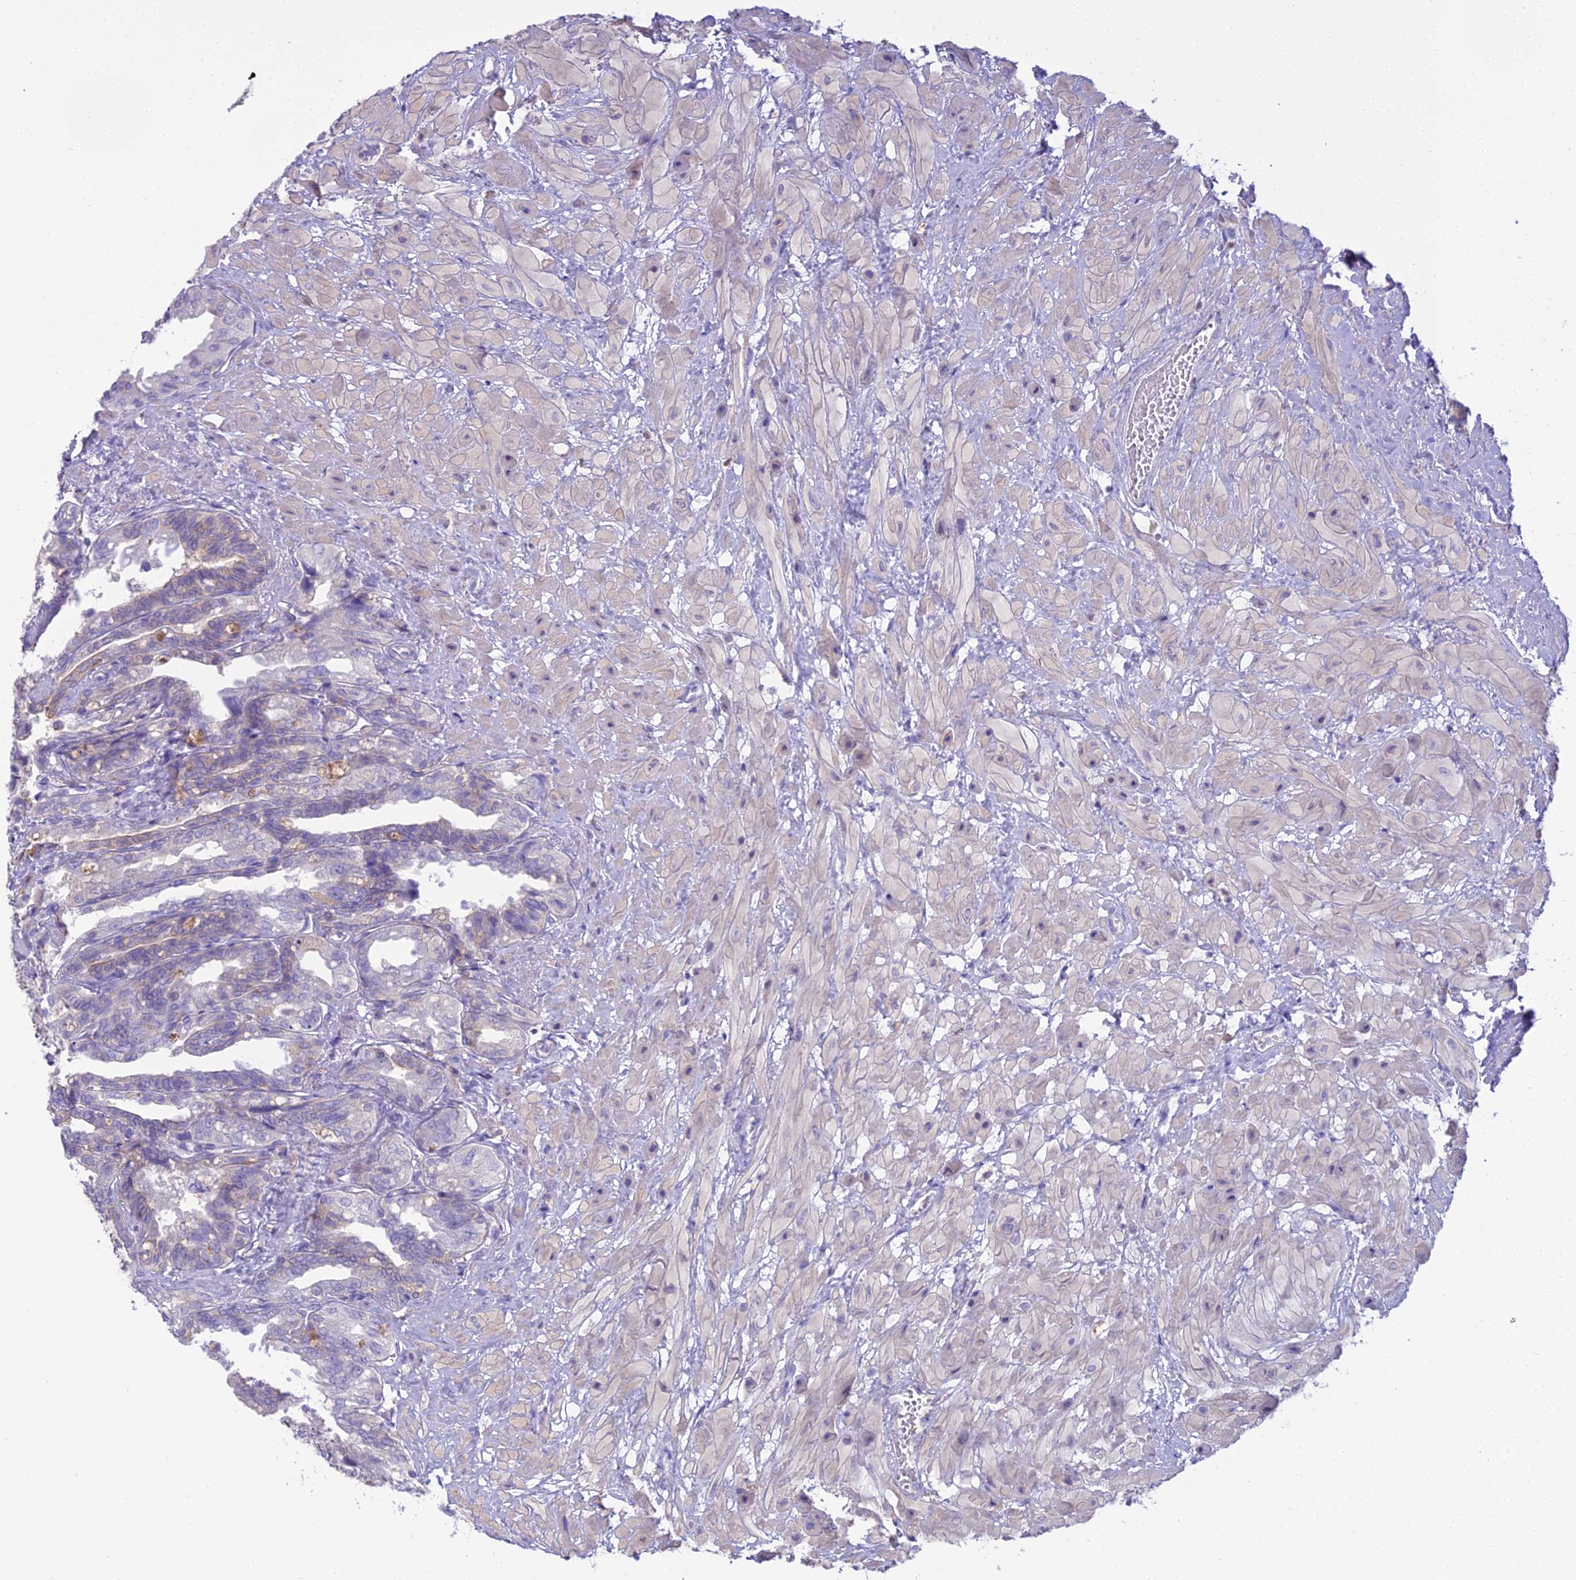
{"staining": {"intensity": "negative", "quantity": "none", "location": "none"}, "tissue": "seminal vesicle", "cell_type": "Glandular cells", "image_type": "normal", "snomed": [{"axis": "morphology", "description": "Normal tissue, NOS"}, {"axis": "topography", "description": "Seminal veicle"}, {"axis": "topography", "description": "Peripheral nerve tissue"}], "caption": "This is an IHC histopathology image of benign human seminal vesicle. There is no positivity in glandular cells.", "gene": "BLNK", "patient": {"sex": "male", "age": 60}}